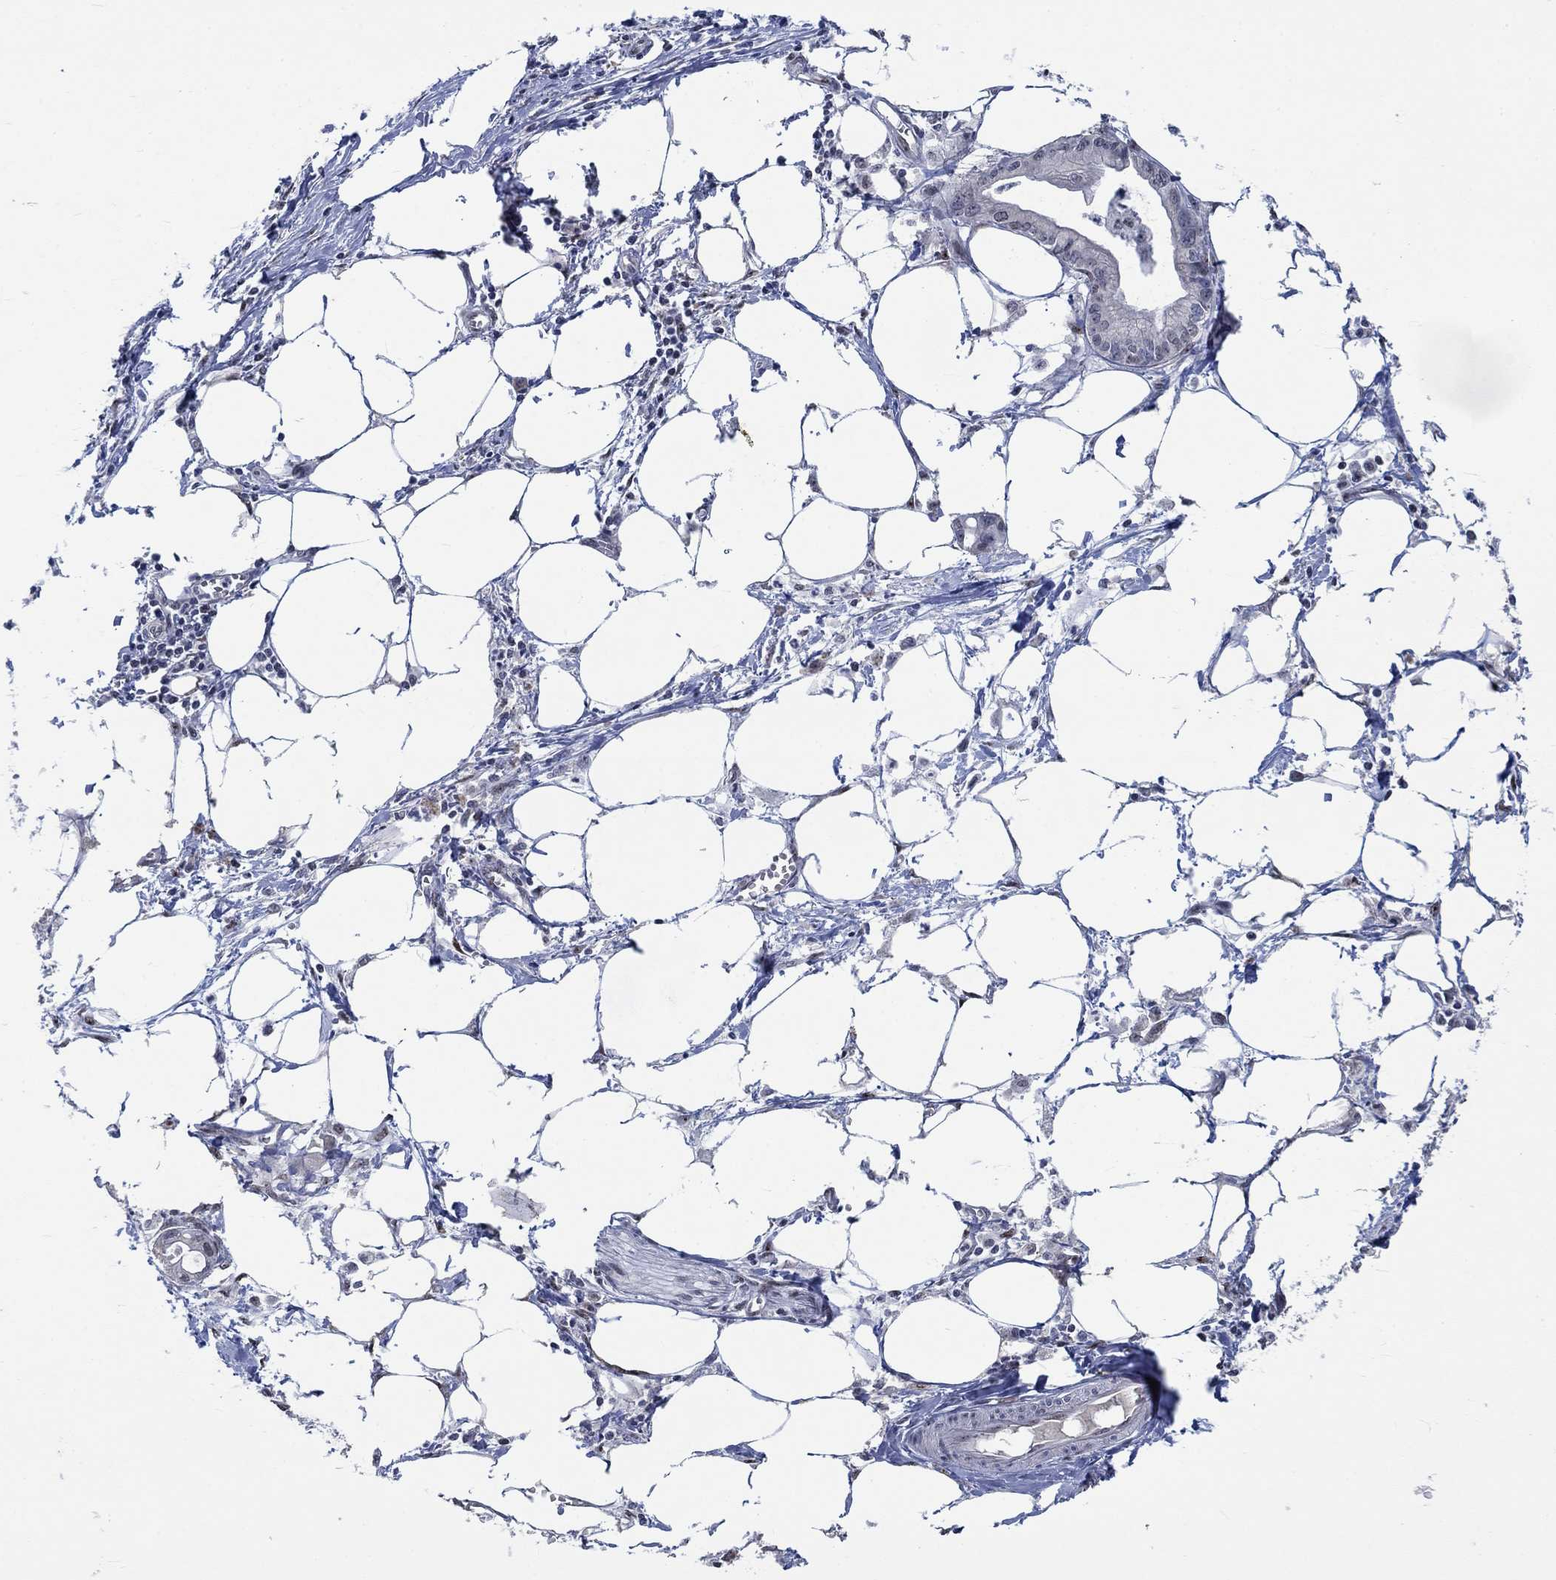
{"staining": {"intensity": "negative", "quantity": "none", "location": "none"}, "tissue": "pancreatic cancer", "cell_type": "Tumor cells", "image_type": "cancer", "snomed": [{"axis": "morphology", "description": "Adenocarcinoma, NOS"}, {"axis": "topography", "description": "Pancreas"}], "caption": "Tumor cells show no significant expression in adenocarcinoma (pancreatic). (DAB immunohistochemistry (IHC) with hematoxylin counter stain).", "gene": "HTN1", "patient": {"sex": "male", "age": 71}}